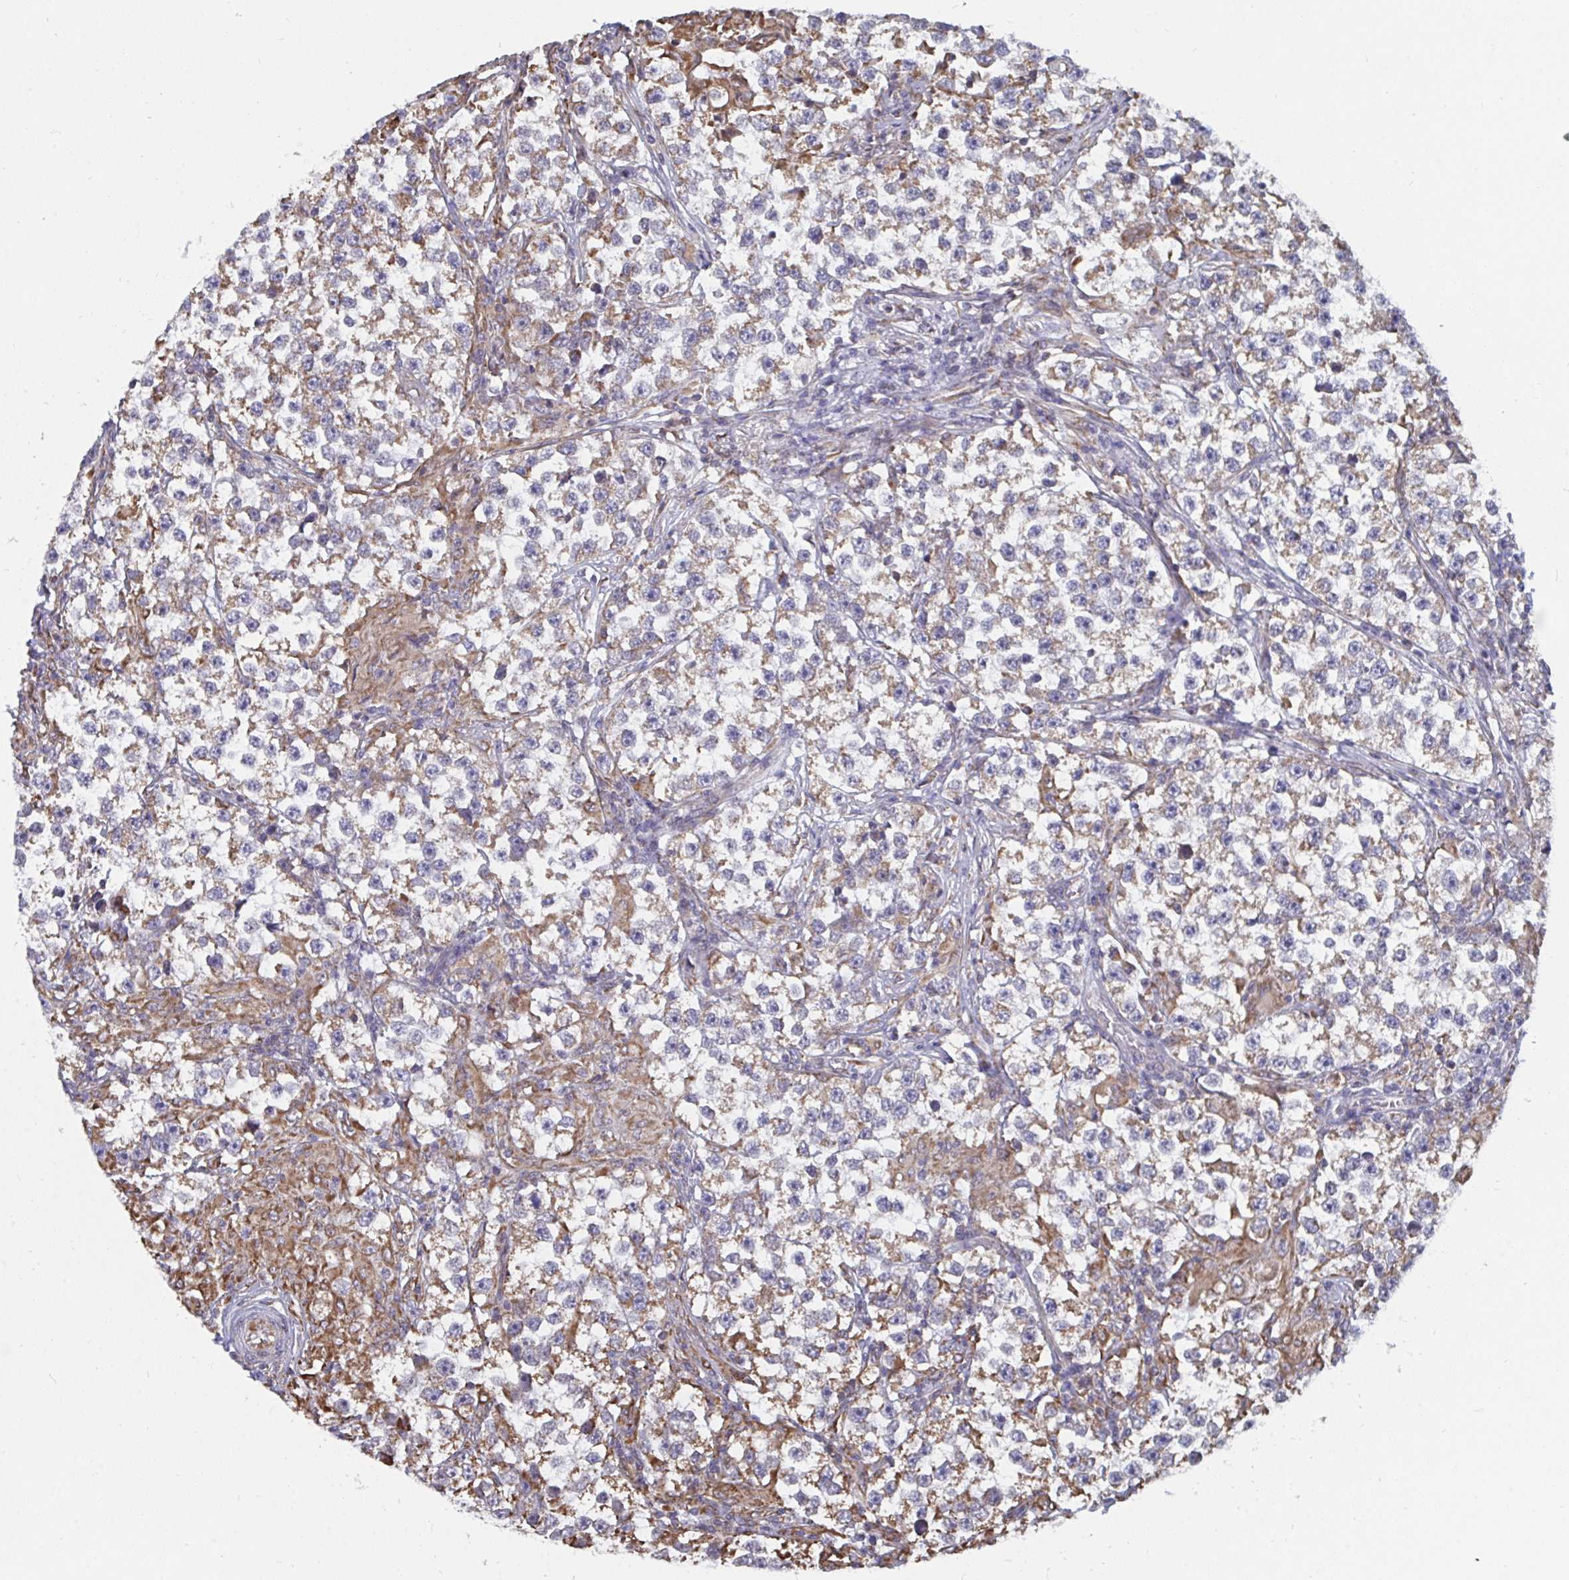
{"staining": {"intensity": "weak", "quantity": ">75%", "location": "cytoplasmic/membranous"}, "tissue": "testis cancer", "cell_type": "Tumor cells", "image_type": "cancer", "snomed": [{"axis": "morphology", "description": "Seminoma, NOS"}, {"axis": "topography", "description": "Testis"}], "caption": "Testis cancer (seminoma) was stained to show a protein in brown. There is low levels of weak cytoplasmic/membranous expression in approximately >75% of tumor cells. (Stains: DAB (3,3'-diaminobenzidine) in brown, nuclei in blue, Microscopy: brightfield microscopy at high magnification).", "gene": "ELAVL1", "patient": {"sex": "male", "age": 46}}